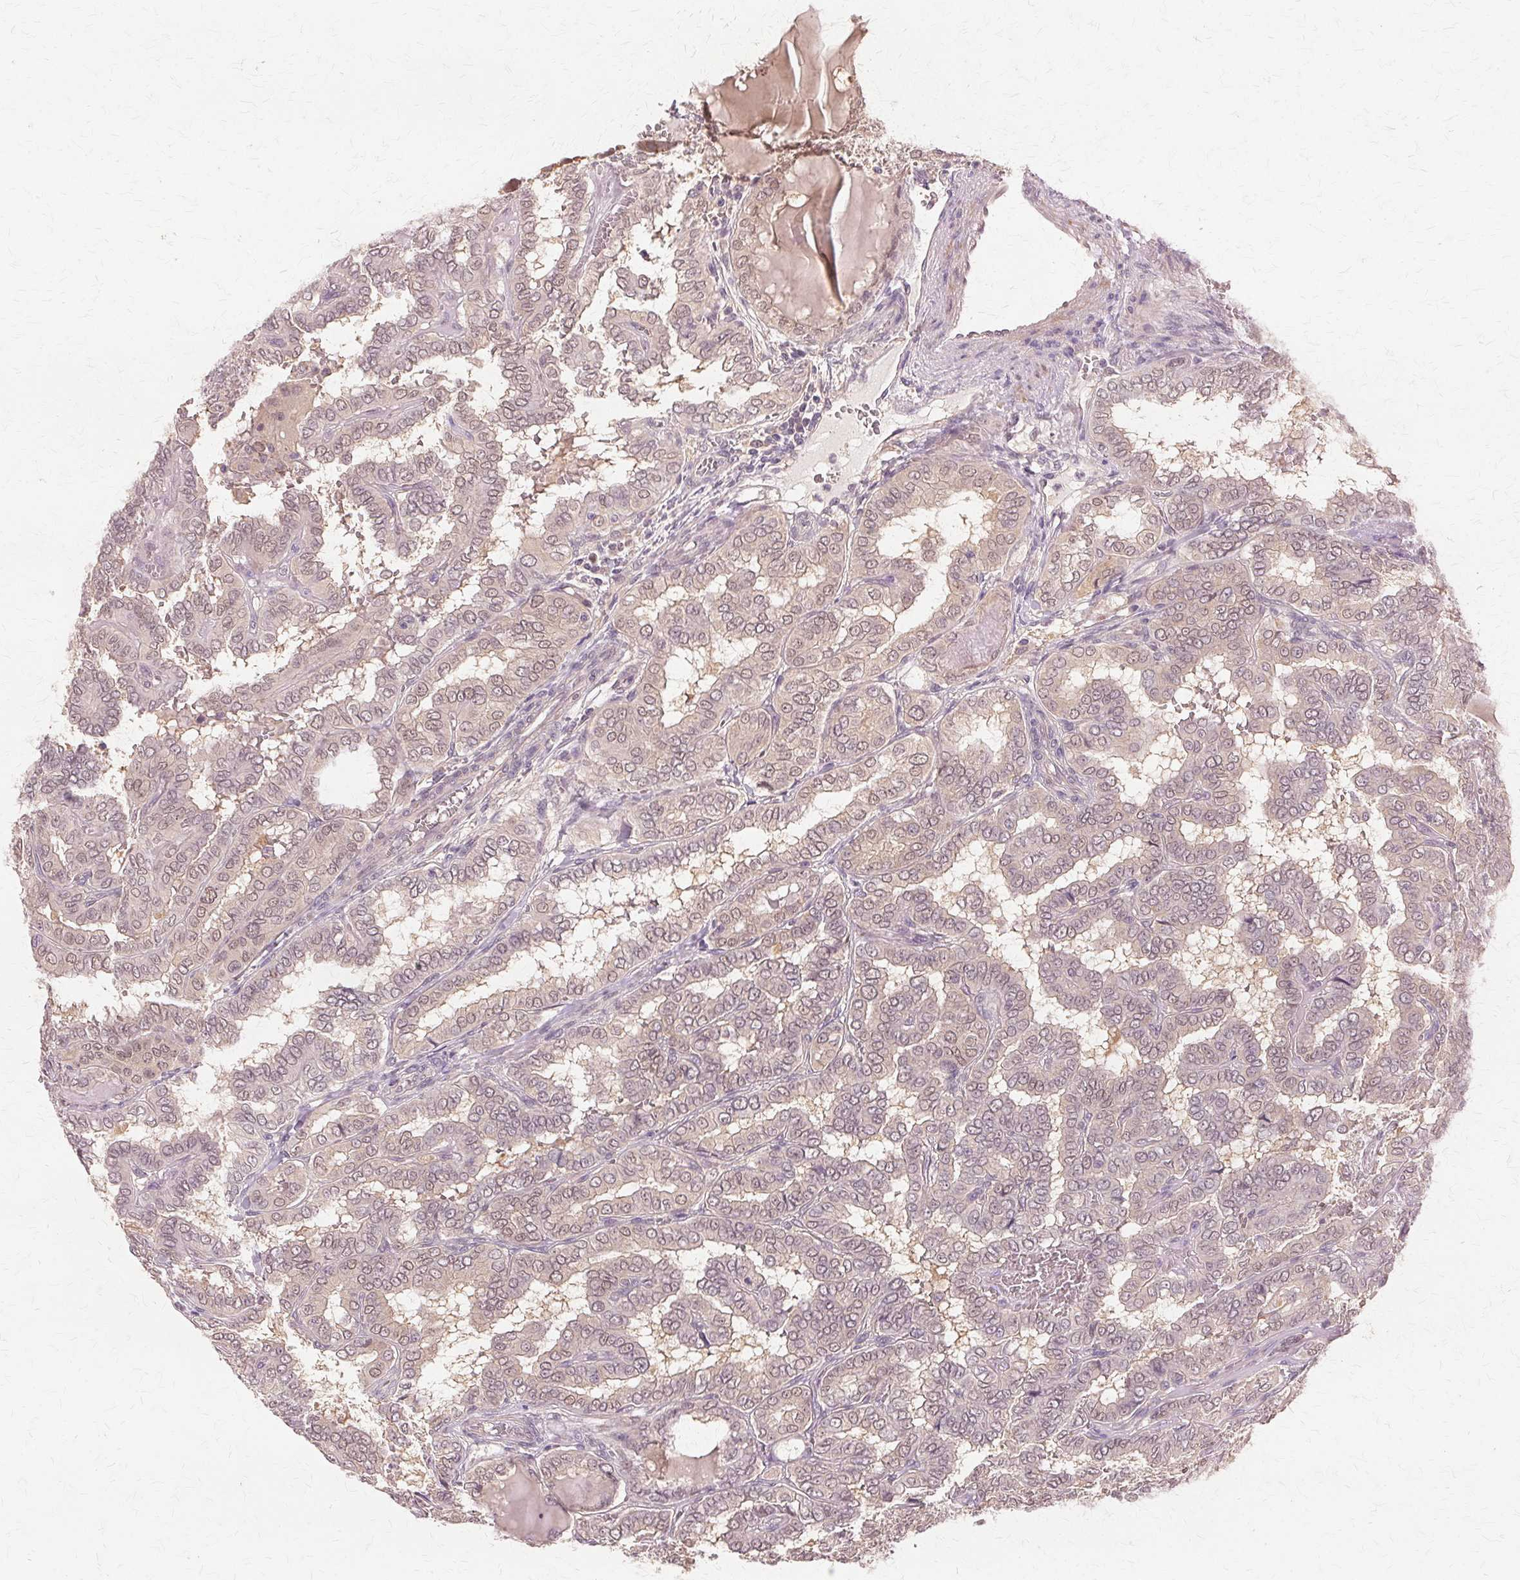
{"staining": {"intensity": "weak", "quantity": "25%-75%", "location": "nuclear"}, "tissue": "thyroid cancer", "cell_type": "Tumor cells", "image_type": "cancer", "snomed": [{"axis": "morphology", "description": "Papillary adenocarcinoma, NOS"}, {"axis": "topography", "description": "Thyroid gland"}], "caption": "Weak nuclear expression for a protein is identified in about 25%-75% of tumor cells of thyroid papillary adenocarcinoma using immunohistochemistry.", "gene": "PRMT5", "patient": {"sex": "female", "age": 46}}